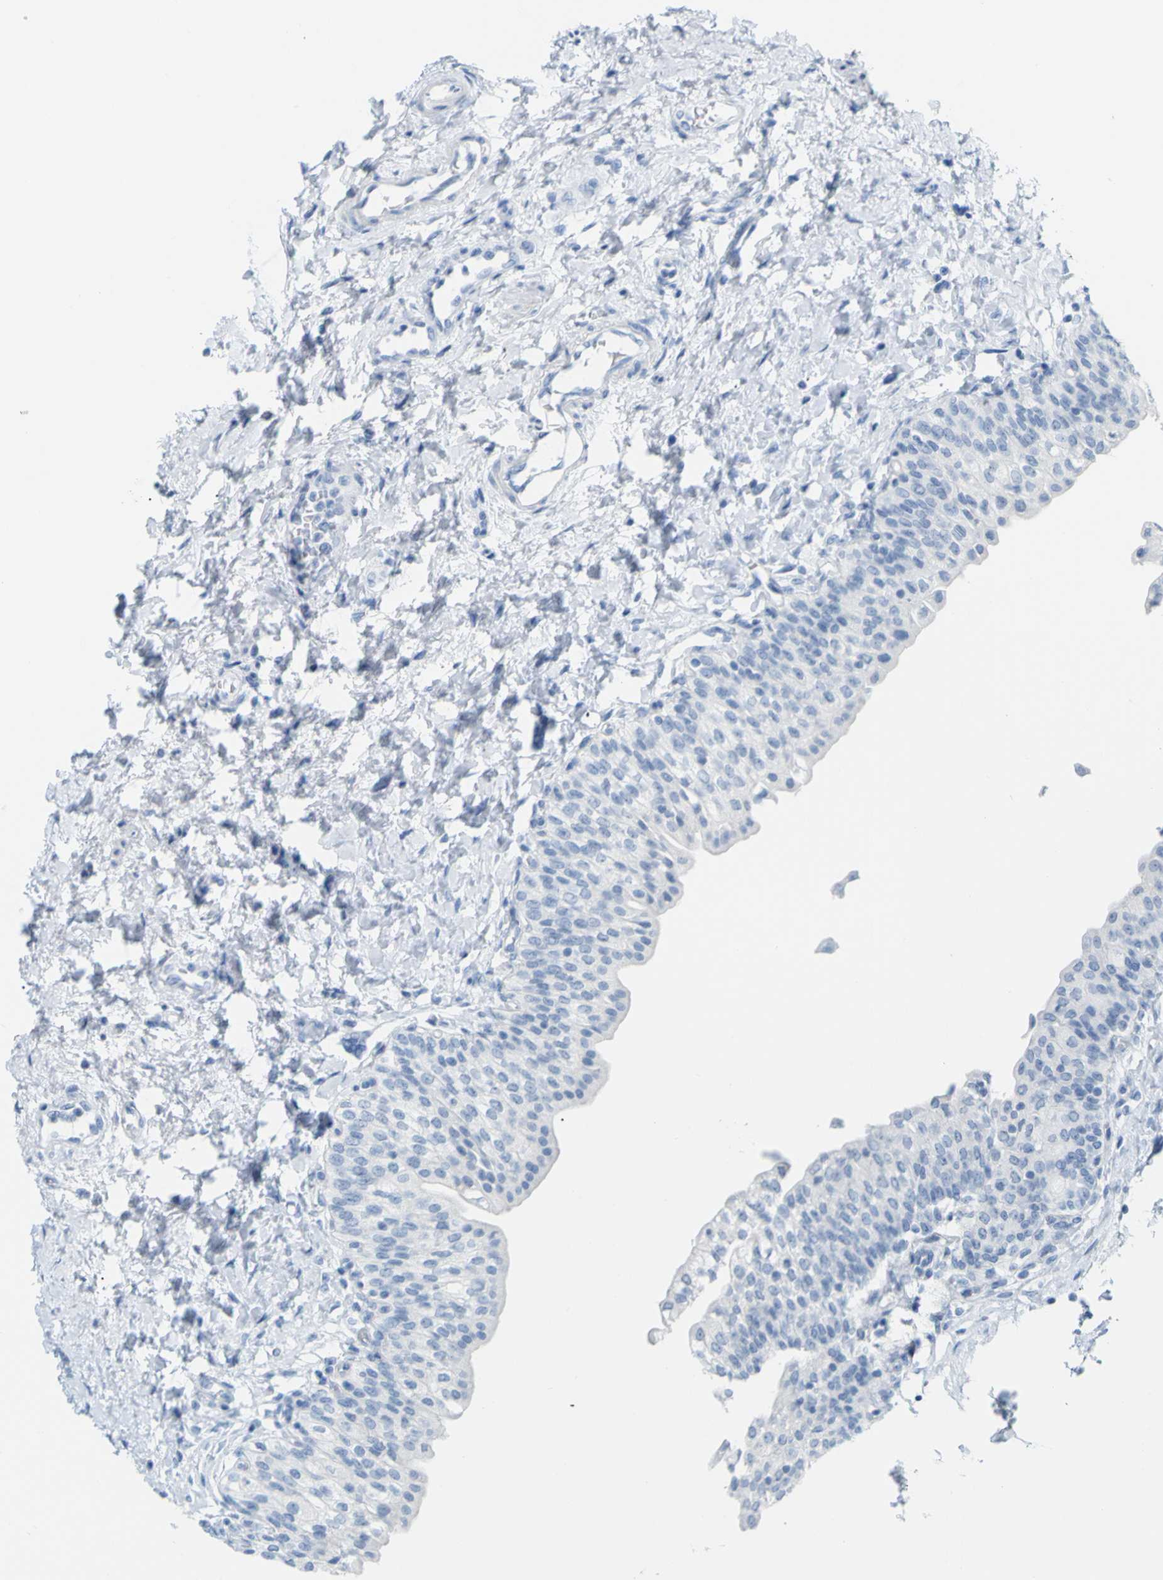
{"staining": {"intensity": "negative", "quantity": "none", "location": "none"}, "tissue": "urinary bladder", "cell_type": "Urothelial cells", "image_type": "normal", "snomed": [{"axis": "morphology", "description": "Normal tissue, NOS"}, {"axis": "topography", "description": "Urinary bladder"}], "caption": "High power microscopy histopathology image of an IHC image of normal urinary bladder, revealing no significant expression in urothelial cells.", "gene": "OPN1SW", "patient": {"sex": "male", "age": 55}}